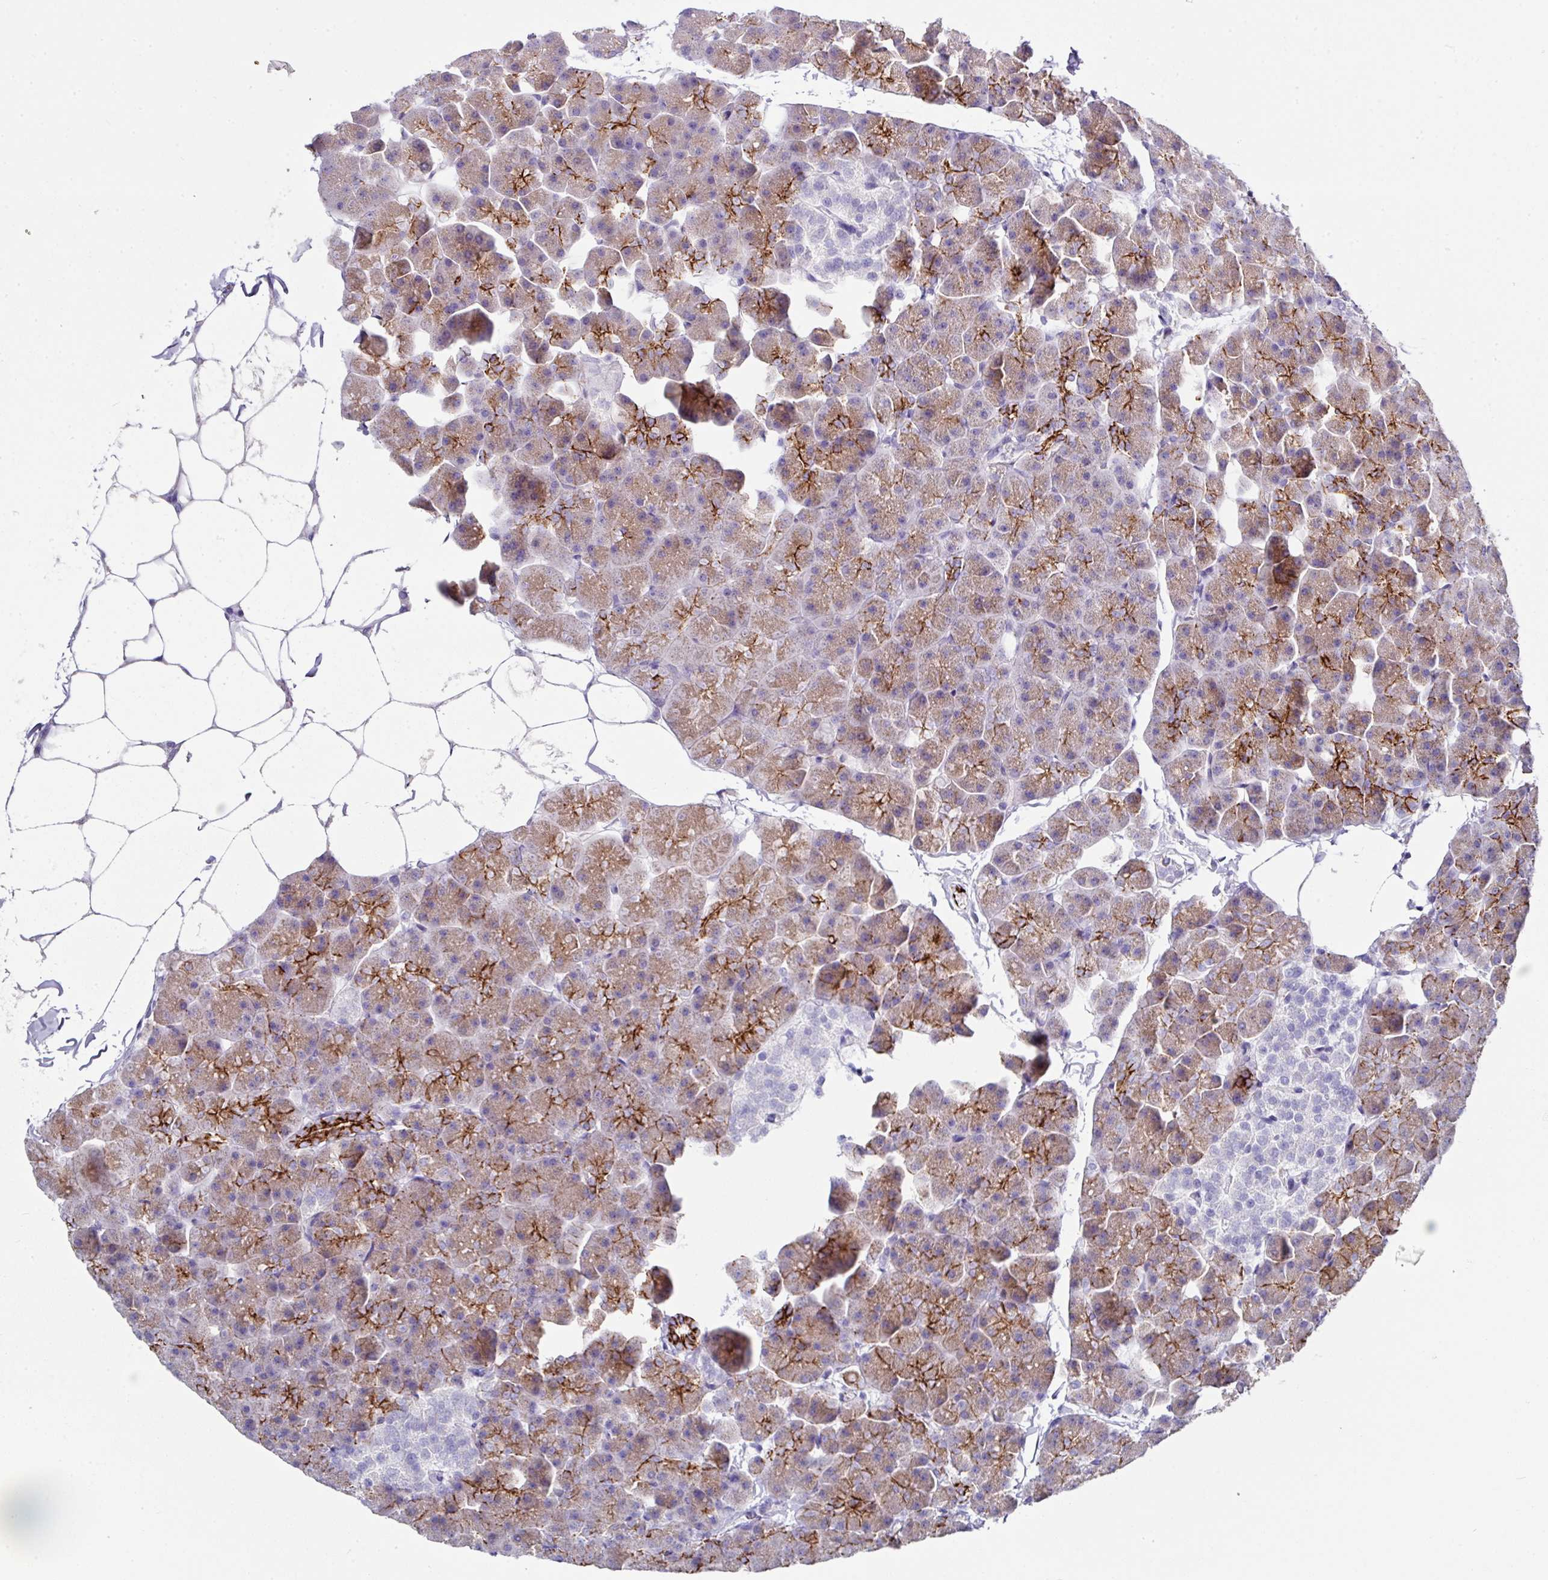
{"staining": {"intensity": "strong", "quantity": "25%-75%", "location": "cytoplasmic/membranous"}, "tissue": "pancreas", "cell_type": "Exocrine glandular cells", "image_type": "normal", "snomed": [{"axis": "morphology", "description": "Normal tissue, NOS"}, {"axis": "topography", "description": "Pancreas"}], "caption": "Immunohistochemical staining of unremarkable human pancreas reveals 25%-75% levels of strong cytoplasmic/membranous protein expression in about 25%-75% of exocrine glandular cells. The staining was performed using DAB (3,3'-diaminobenzidine) to visualize the protein expression in brown, while the nuclei were stained in blue with hematoxylin (Magnification: 20x).", "gene": "CLDN1", "patient": {"sex": "male", "age": 35}}